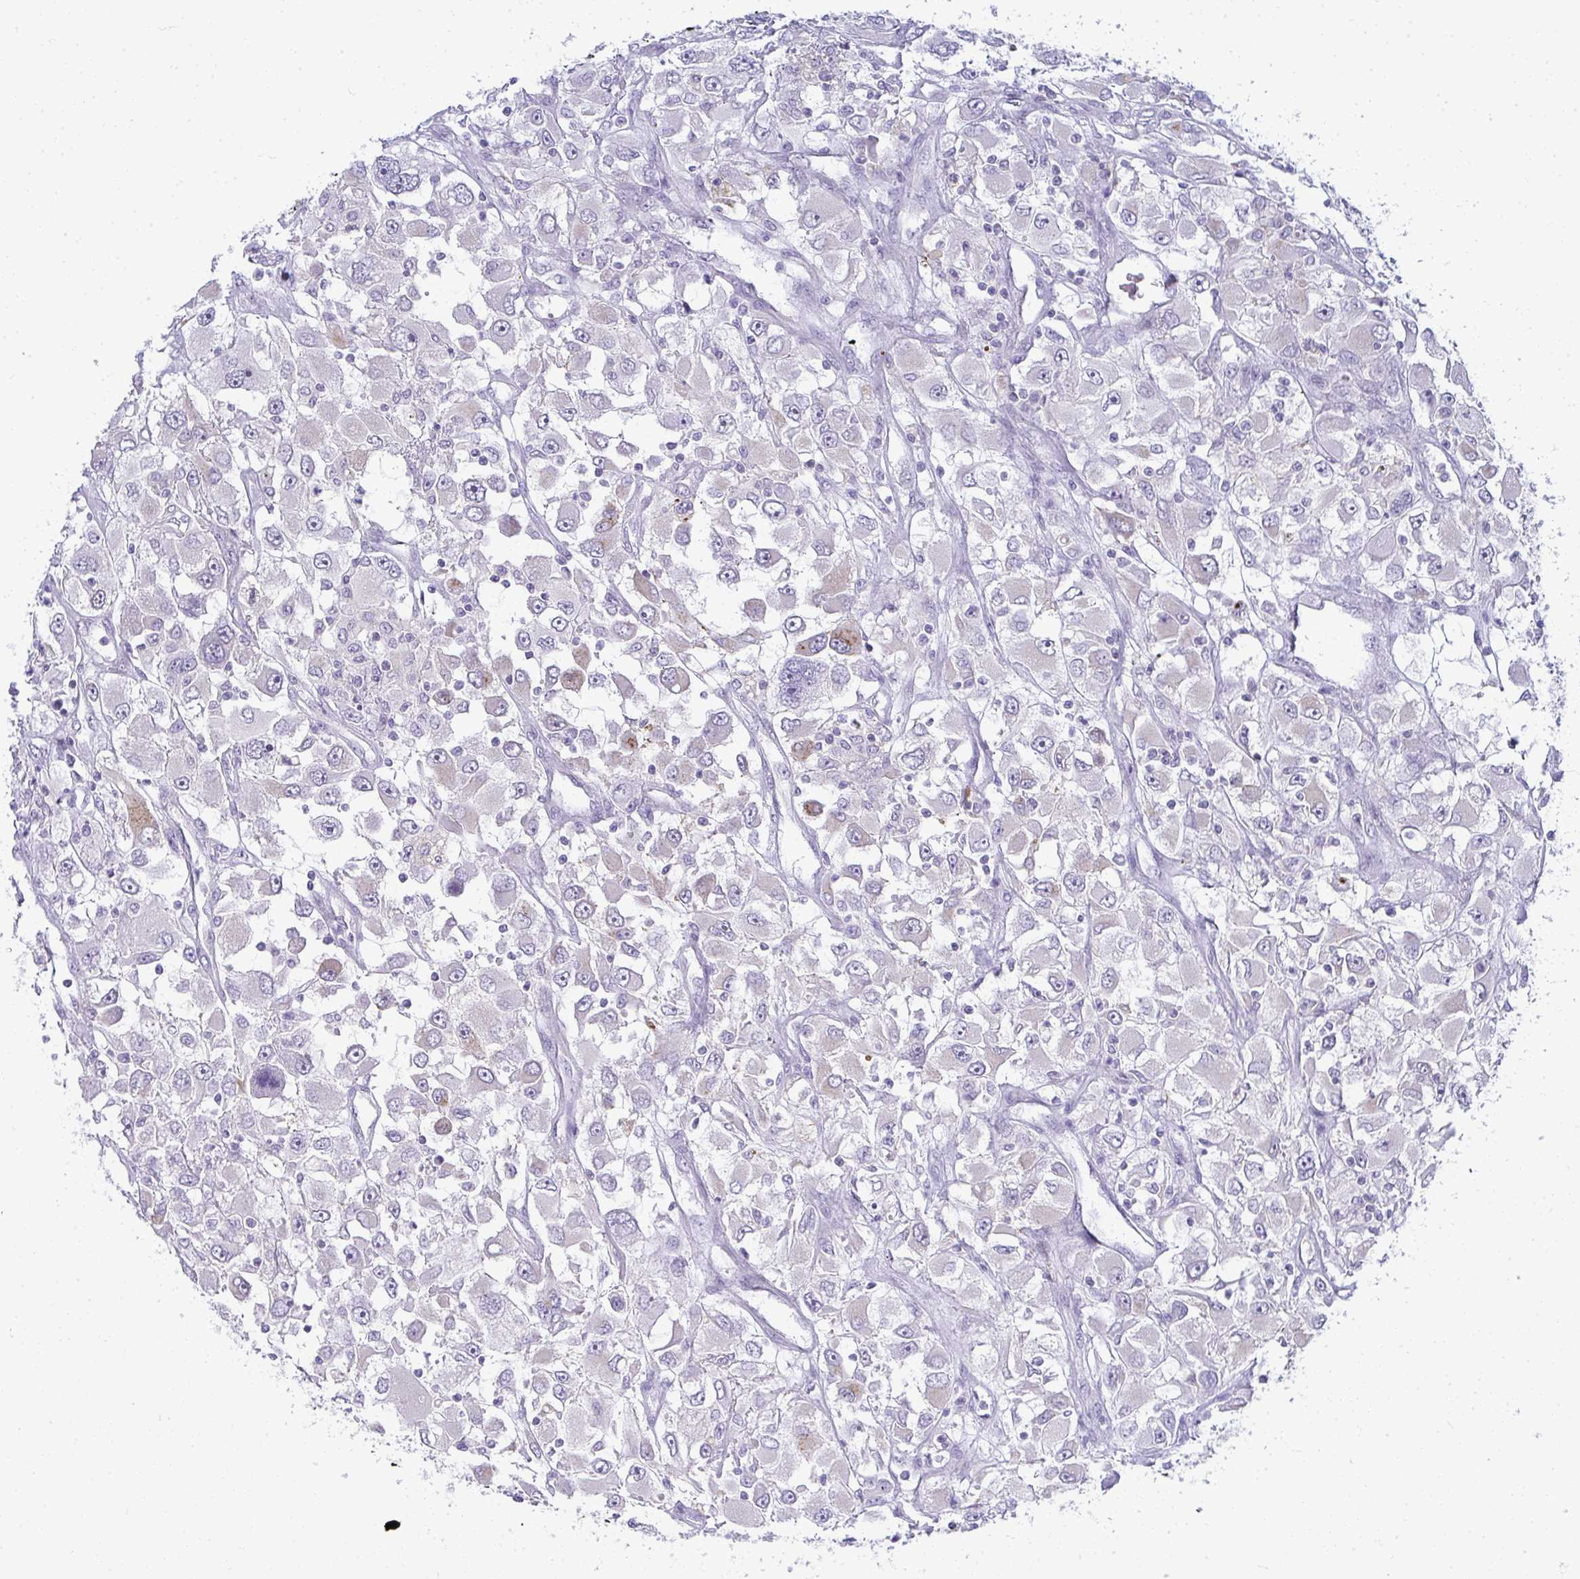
{"staining": {"intensity": "weak", "quantity": "<25%", "location": "cytoplasmic/membranous"}, "tissue": "renal cancer", "cell_type": "Tumor cells", "image_type": "cancer", "snomed": [{"axis": "morphology", "description": "Adenocarcinoma, NOS"}, {"axis": "topography", "description": "Kidney"}], "caption": "This is an IHC micrograph of human adenocarcinoma (renal). There is no staining in tumor cells.", "gene": "TMEM82", "patient": {"sex": "female", "age": 52}}